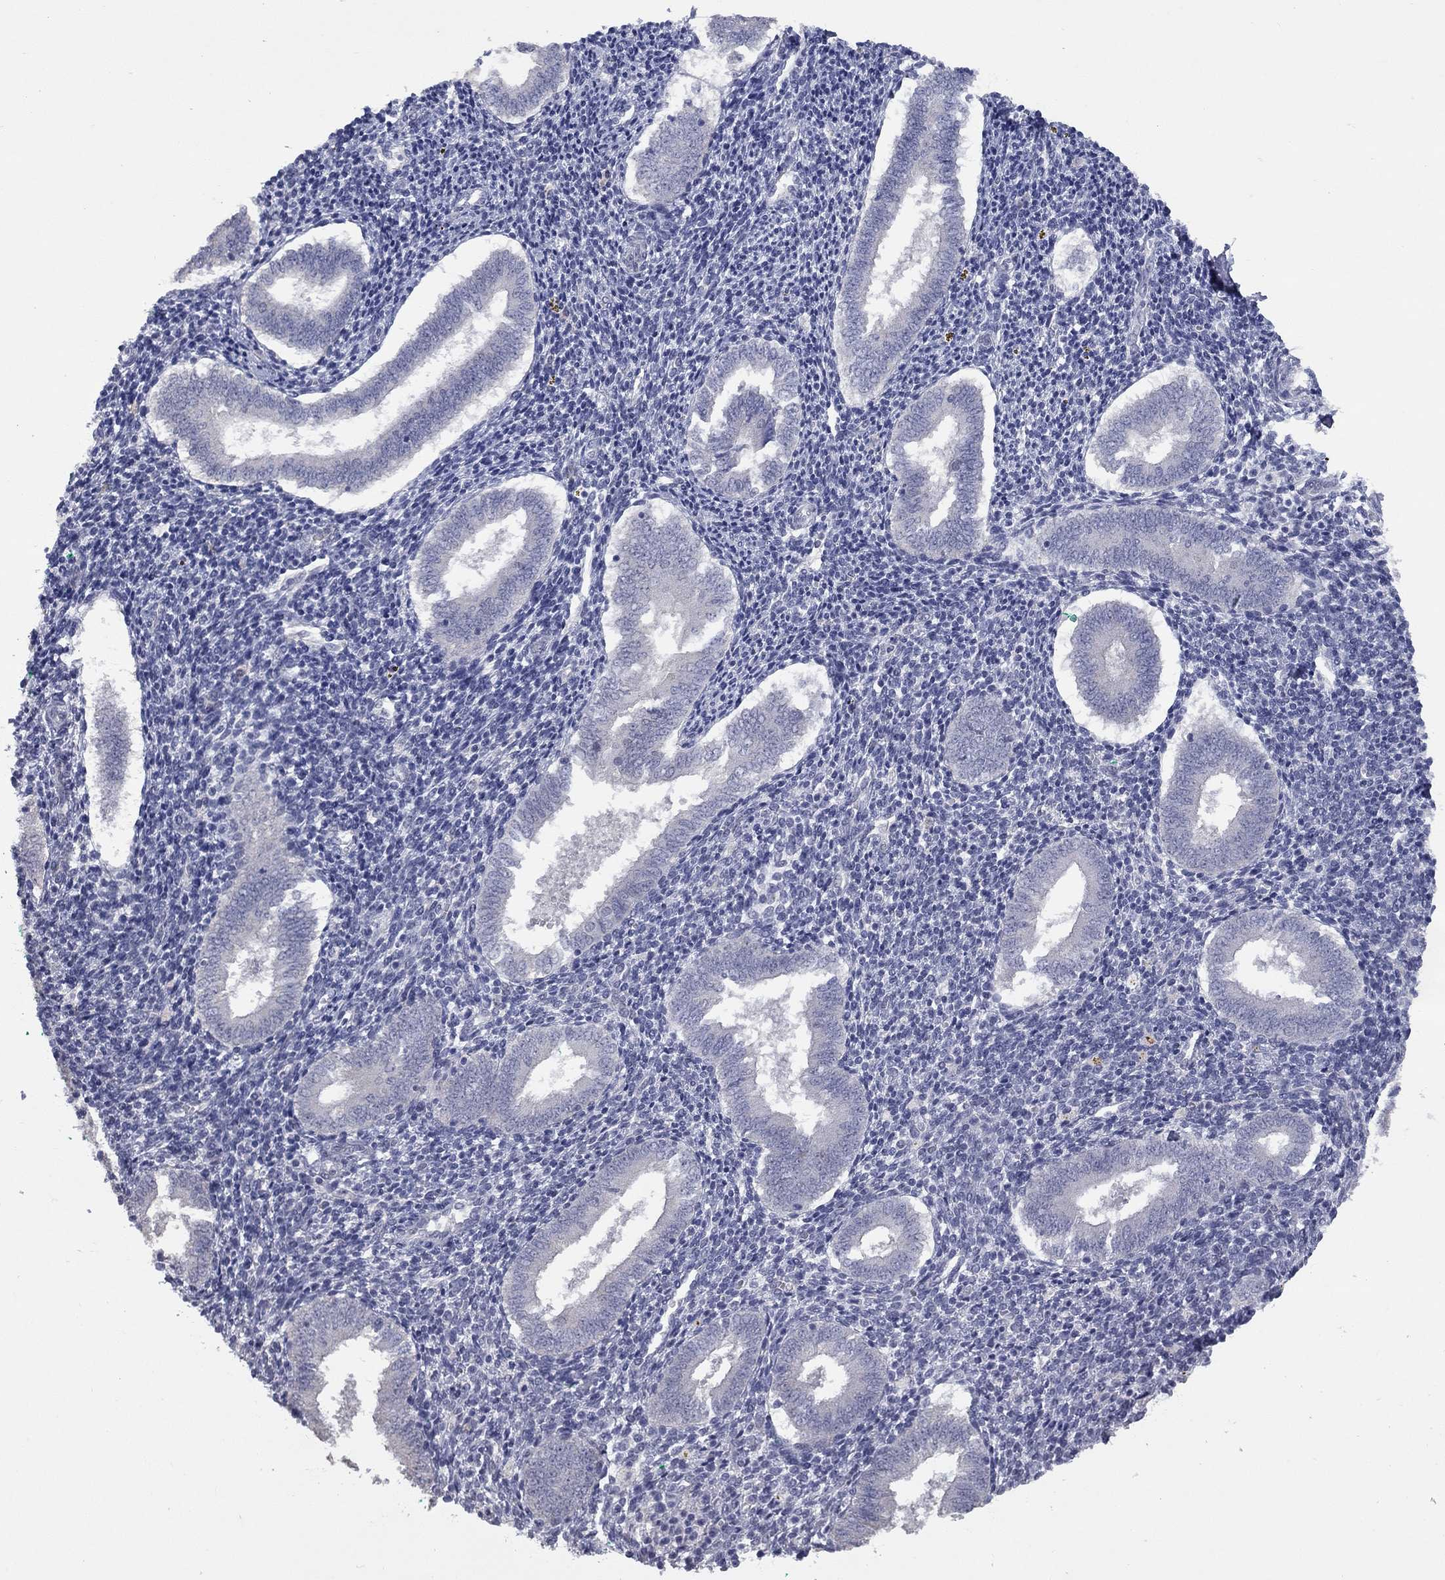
{"staining": {"intensity": "negative", "quantity": "none", "location": "none"}, "tissue": "endometrium", "cell_type": "Cells in endometrial stroma", "image_type": "normal", "snomed": [{"axis": "morphology", "description": "Normal tissue, NOS"}, {"axis": "topography", "description": "Endometrium"}], "caption": "Cells in endometrial stroma show no significant protein staining in normal endometrium. (Brightfield microscopy of DAB (3,3'-diaminobenzidine) immunohistochemistry (IHC) at high magnification).", "gene": "SHOC2", "patient": {"sex": "female", "age": 25}}